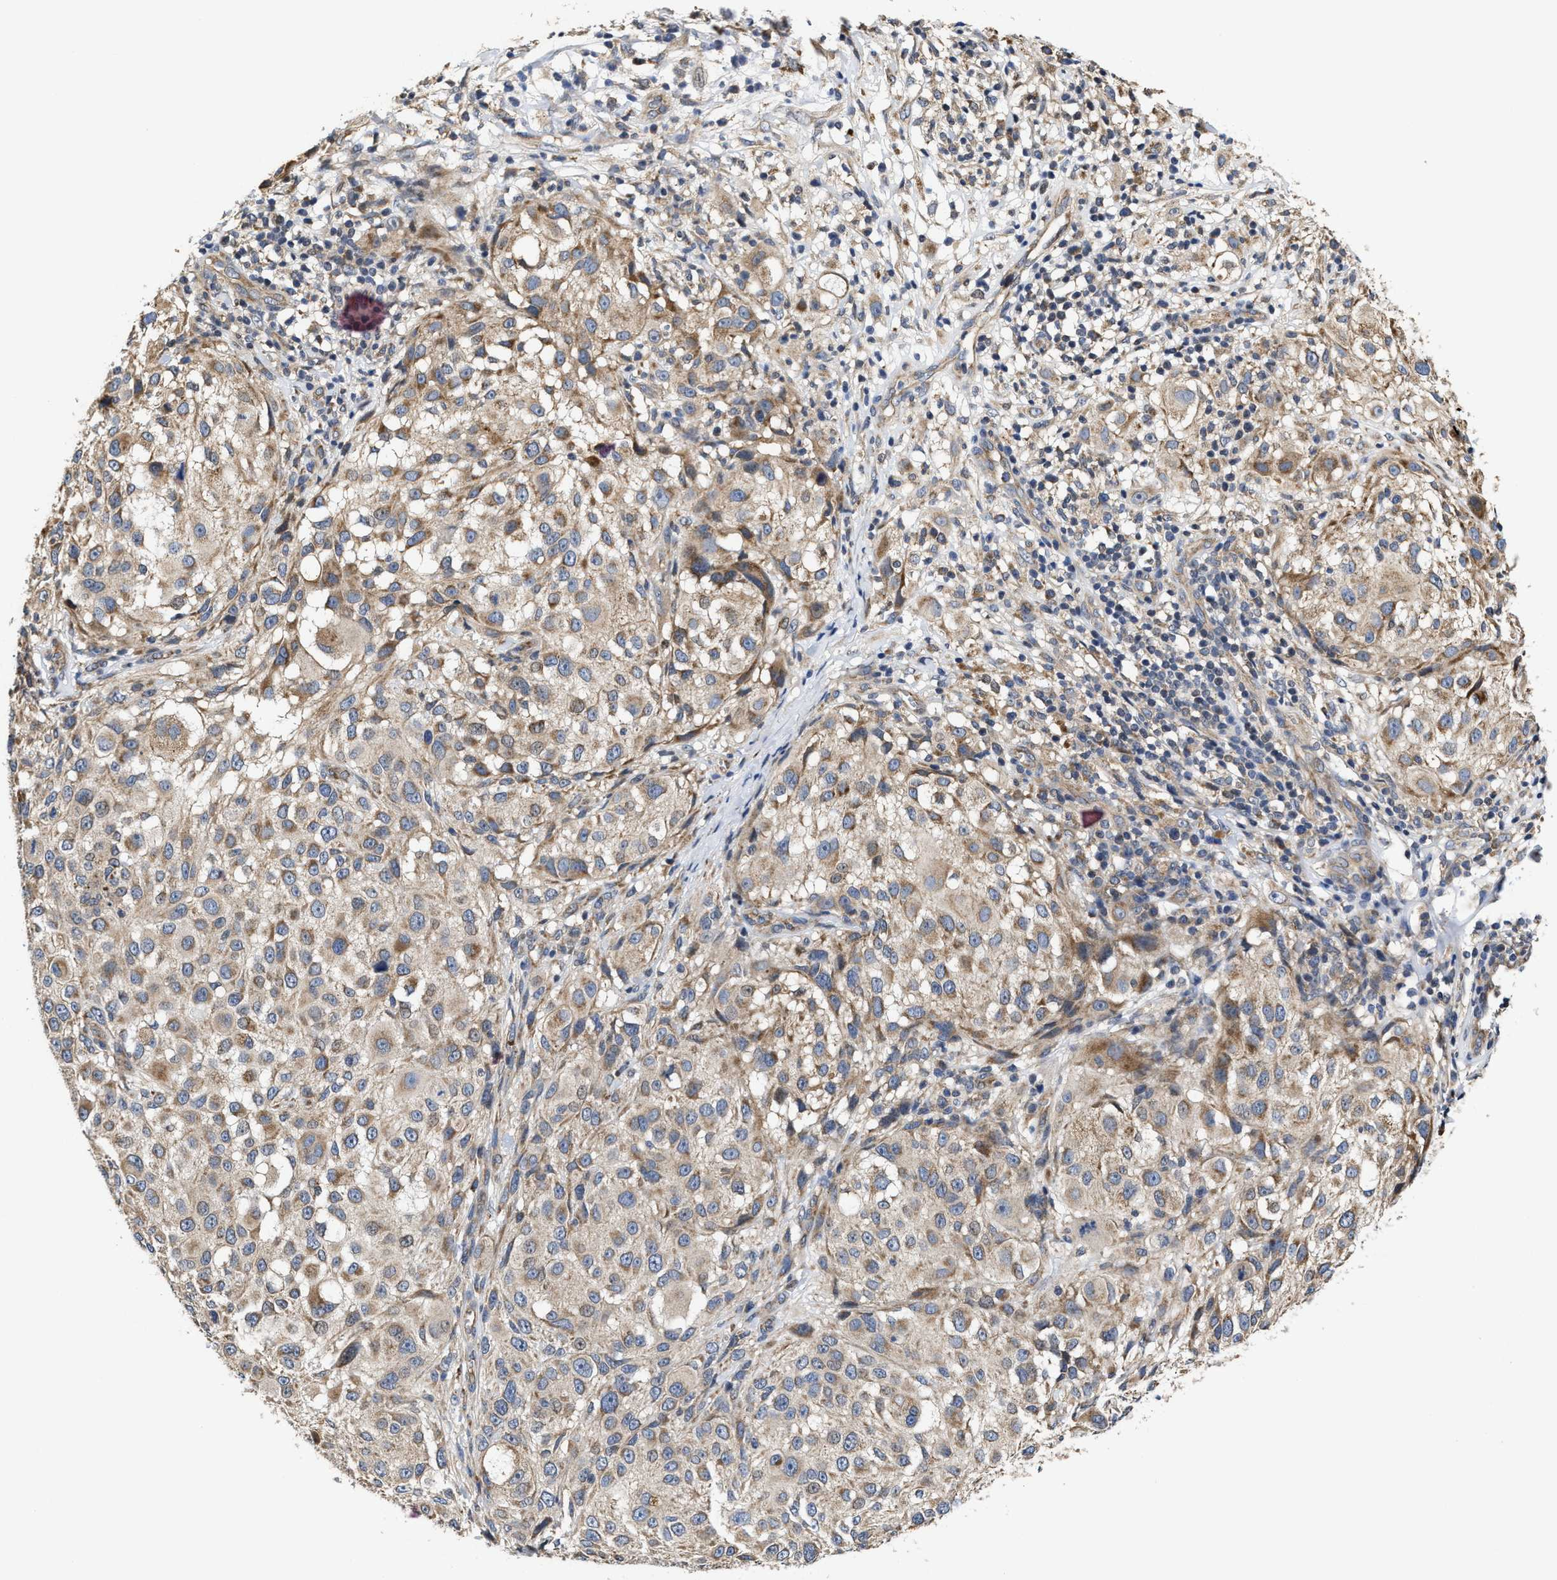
{"staining": {"intensity": "moderate", "quantity": ">75%", "location": "cytoplasmic/membranous"}, "tissue": "melanoma", "cell_type": "Tumor cells", "image_type": "cancer", "snomed": [{"axis": "morphology", "description": "Necrosis, NOS"}, {"axis": "morphology", "description": "Malignant melanoma, NOS"}, {"axis": "topography", "description": "Skin"}], "caption": "Human melanoma stained with a brown dye demonstrates moderate cytoplasmic/membranous positive positivity in approximately >75% of tumor cells.", "gene": "TRAF6", "patient": {"sex": "female", "age": 87}}